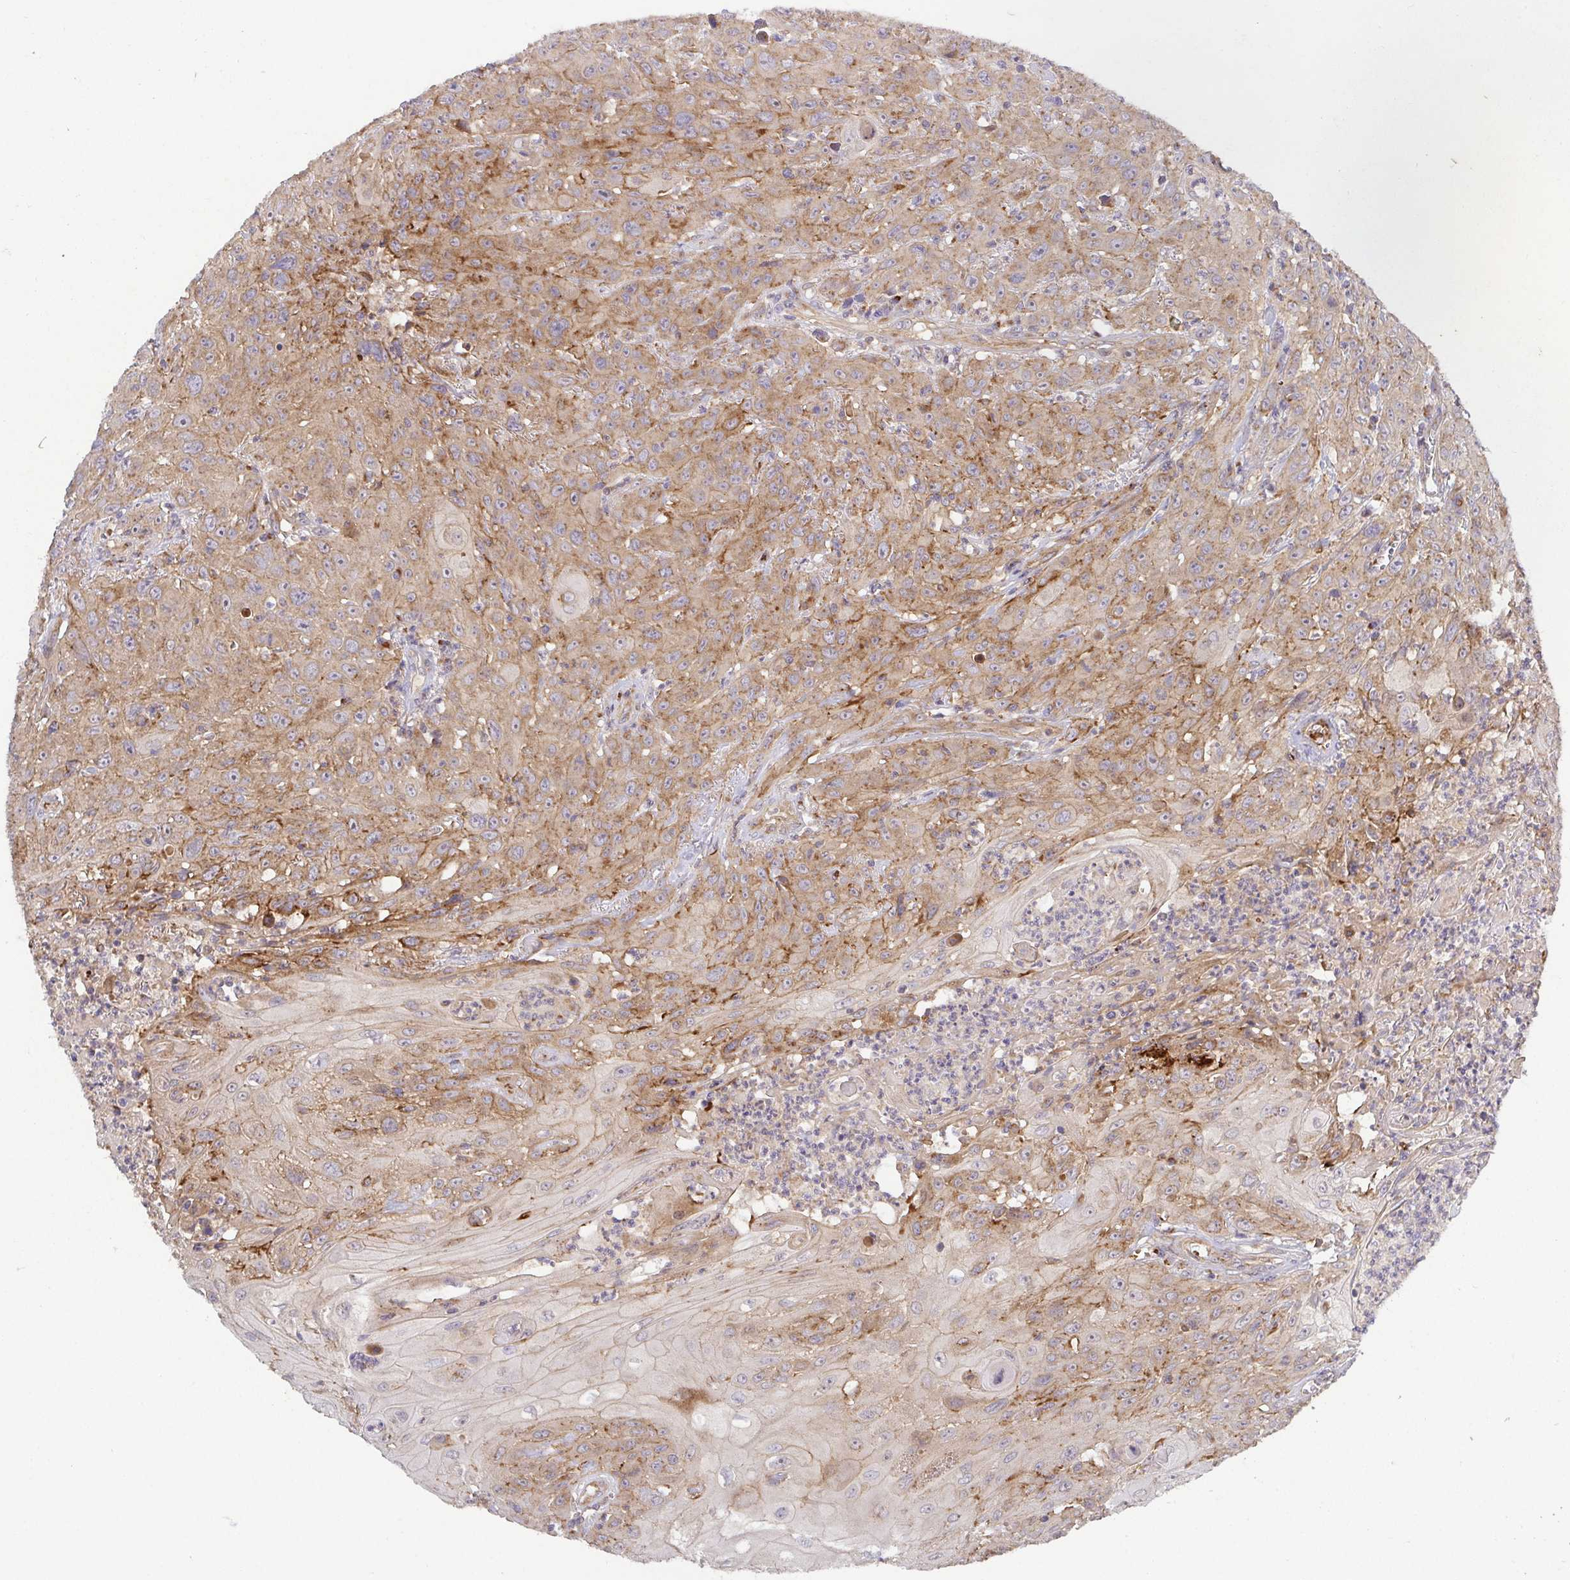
{"staining": {"intensity": "moderate", "quantity": ">75%", "location": "cytoplasmic/membranous"}, "tissue": "head and neck cancer", "cell_type": "Tumor cells", "image_type": "cancer", "snomed": [{"axis": "morphology", "description": "Squamous cell carcinoma, NOS"}, {"axis": "topography", "description": "Skin"}, {"axis": "topography", "description": "Head-Neck"}], "caption": "Brown immunohistochemical staining in head and neck cancer (squamous cell carcinoma) reveals moderate cytoplasmic/membranous positivity in about >75% of tumor cells. The protein is stained brown, and the nuclei are stained in blue (DAB (3,3'-diaminobenzidine) IHC with brightfield microscopy, high magnification).", "gene": "TM9SF4", "patient": {"sex": "male", "age": 80}}